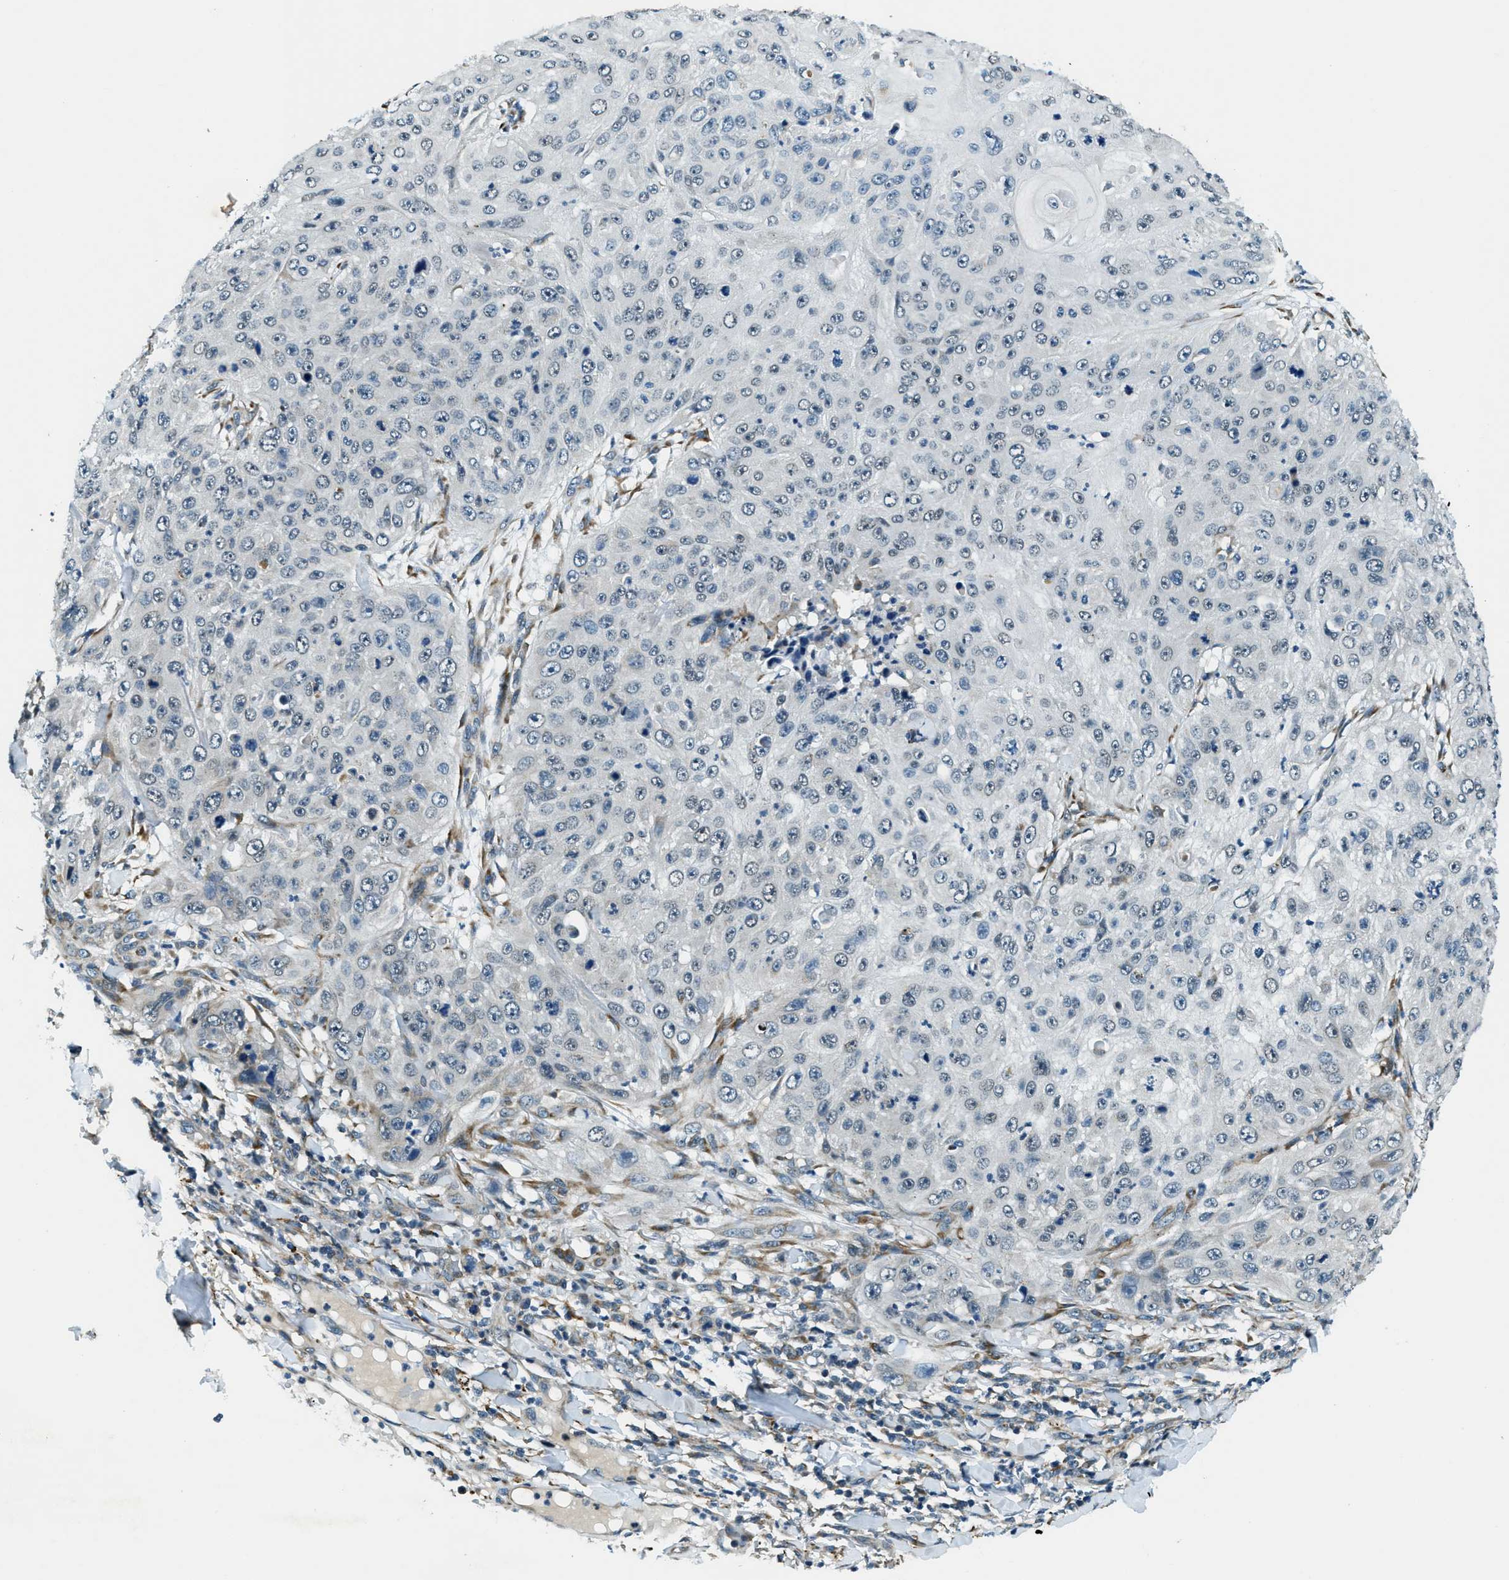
{"staining": {"intensity": "negative", "quantity": "none", "location": "none"}, "tissue": "skin cancer", "cell_type": "Tumor cells", "image_type": "cancer", "snomed": [{"axis": "morphology", "description": "Squamous cell carcinoma, NOS"}, {"axis": "topography", "description": "Skin"}], "caption": "High power microscopy histopathology image of an immunohistochemistry histopathology image of skin cancer, revealing no significant staining in tumor cells. (DAB immunohistochemistry, high magnification).", "gene": "GINM1", "patient": {"sex": "female", "age": 80}}